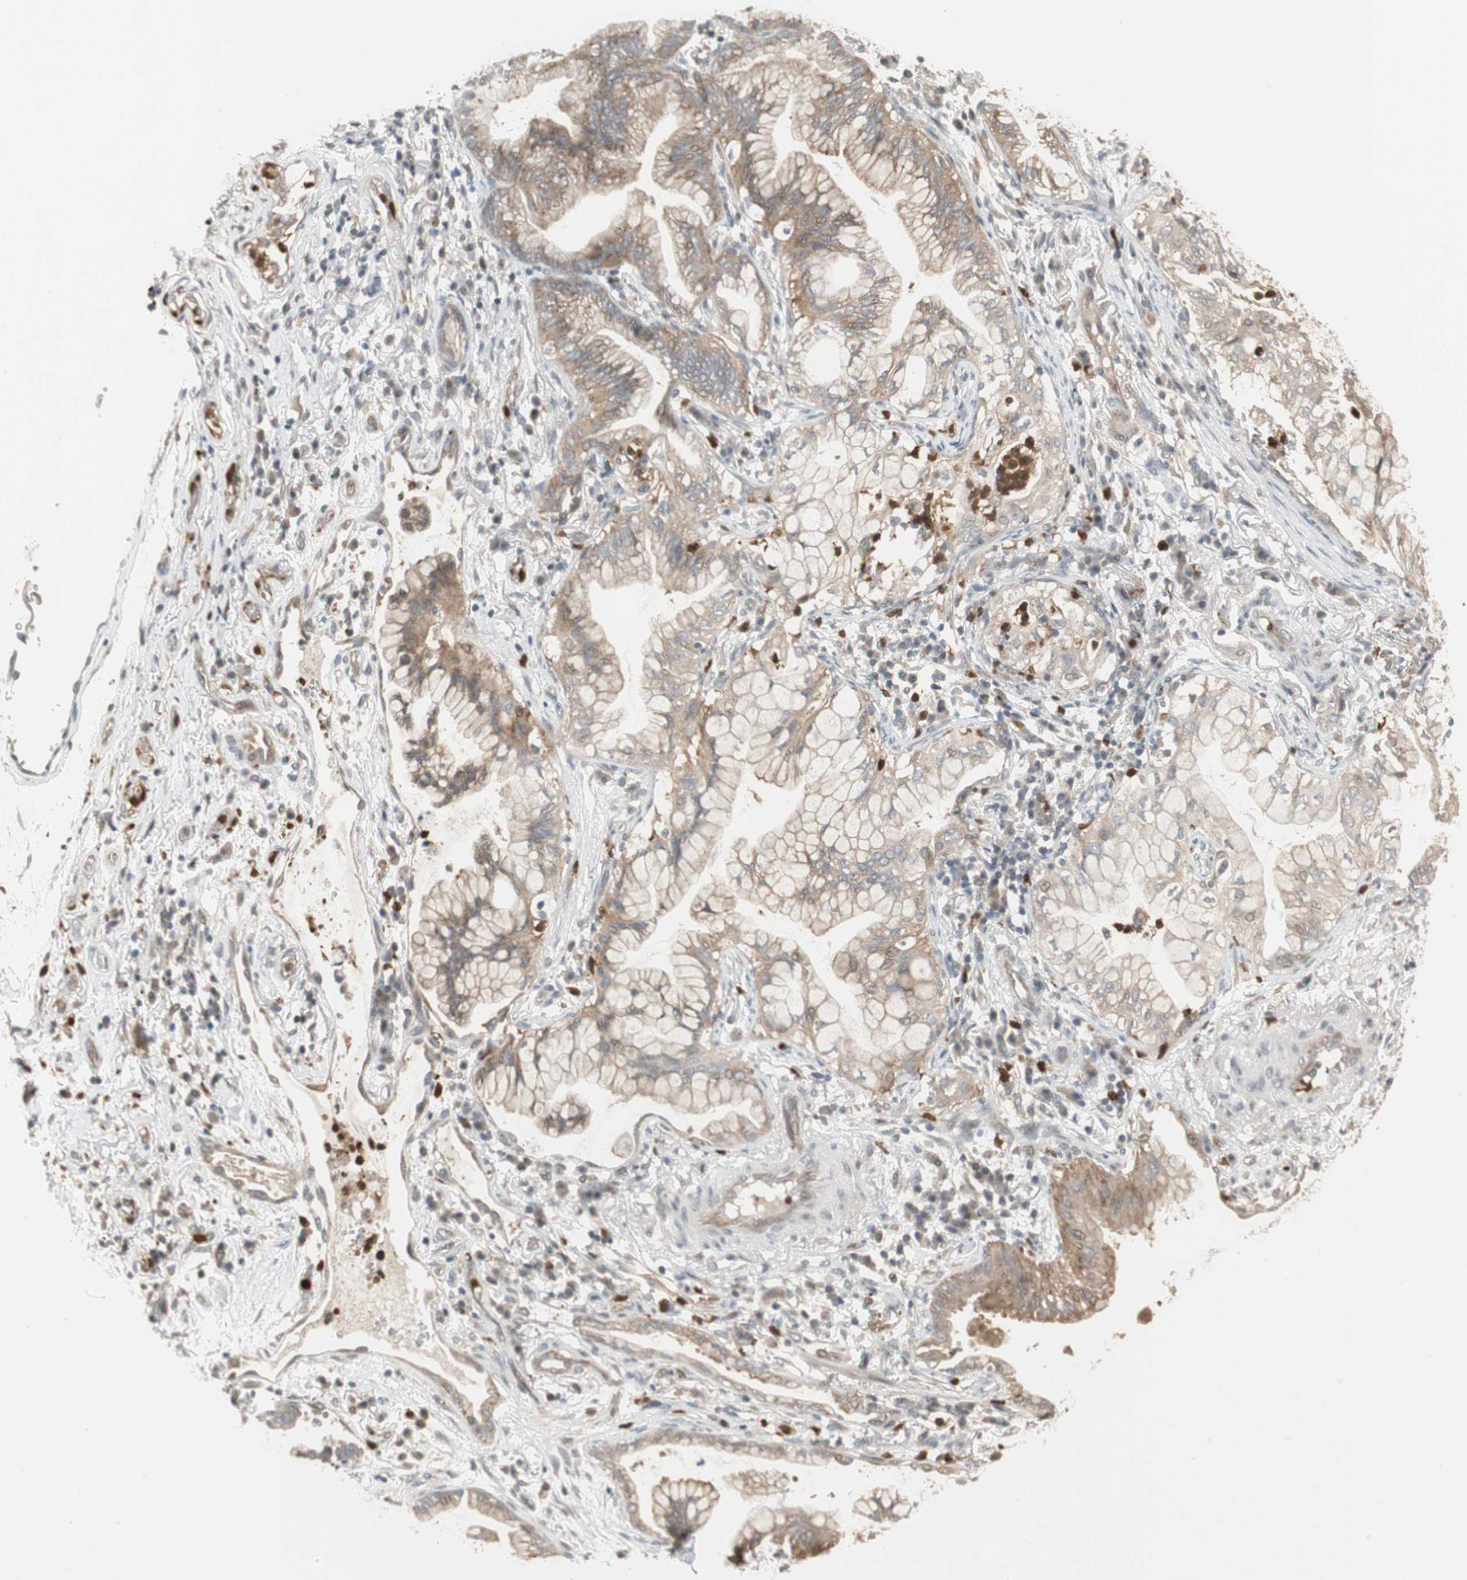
{"staining": {"intensity": "moderate", "quantity": ">75%", "location": "cytoplasmic/membranous"}, "tissue": "lung cancer", "cell_type": "Tumor cells", "image_type": "cancer", "snomed": [{"axis": "morphology", "description": "Adenocarcinoma, NOS"}, {"axis": "topography", "description": "Lung"}], "caption": "Immunohistochemical staining of lung cancer exhibits medium levels of moderate cytoplasmic/membranous protein positivity in about >75% of tumor cells.", "gene": "SNX4", "patient": {"sex": "female", "age": 70}}